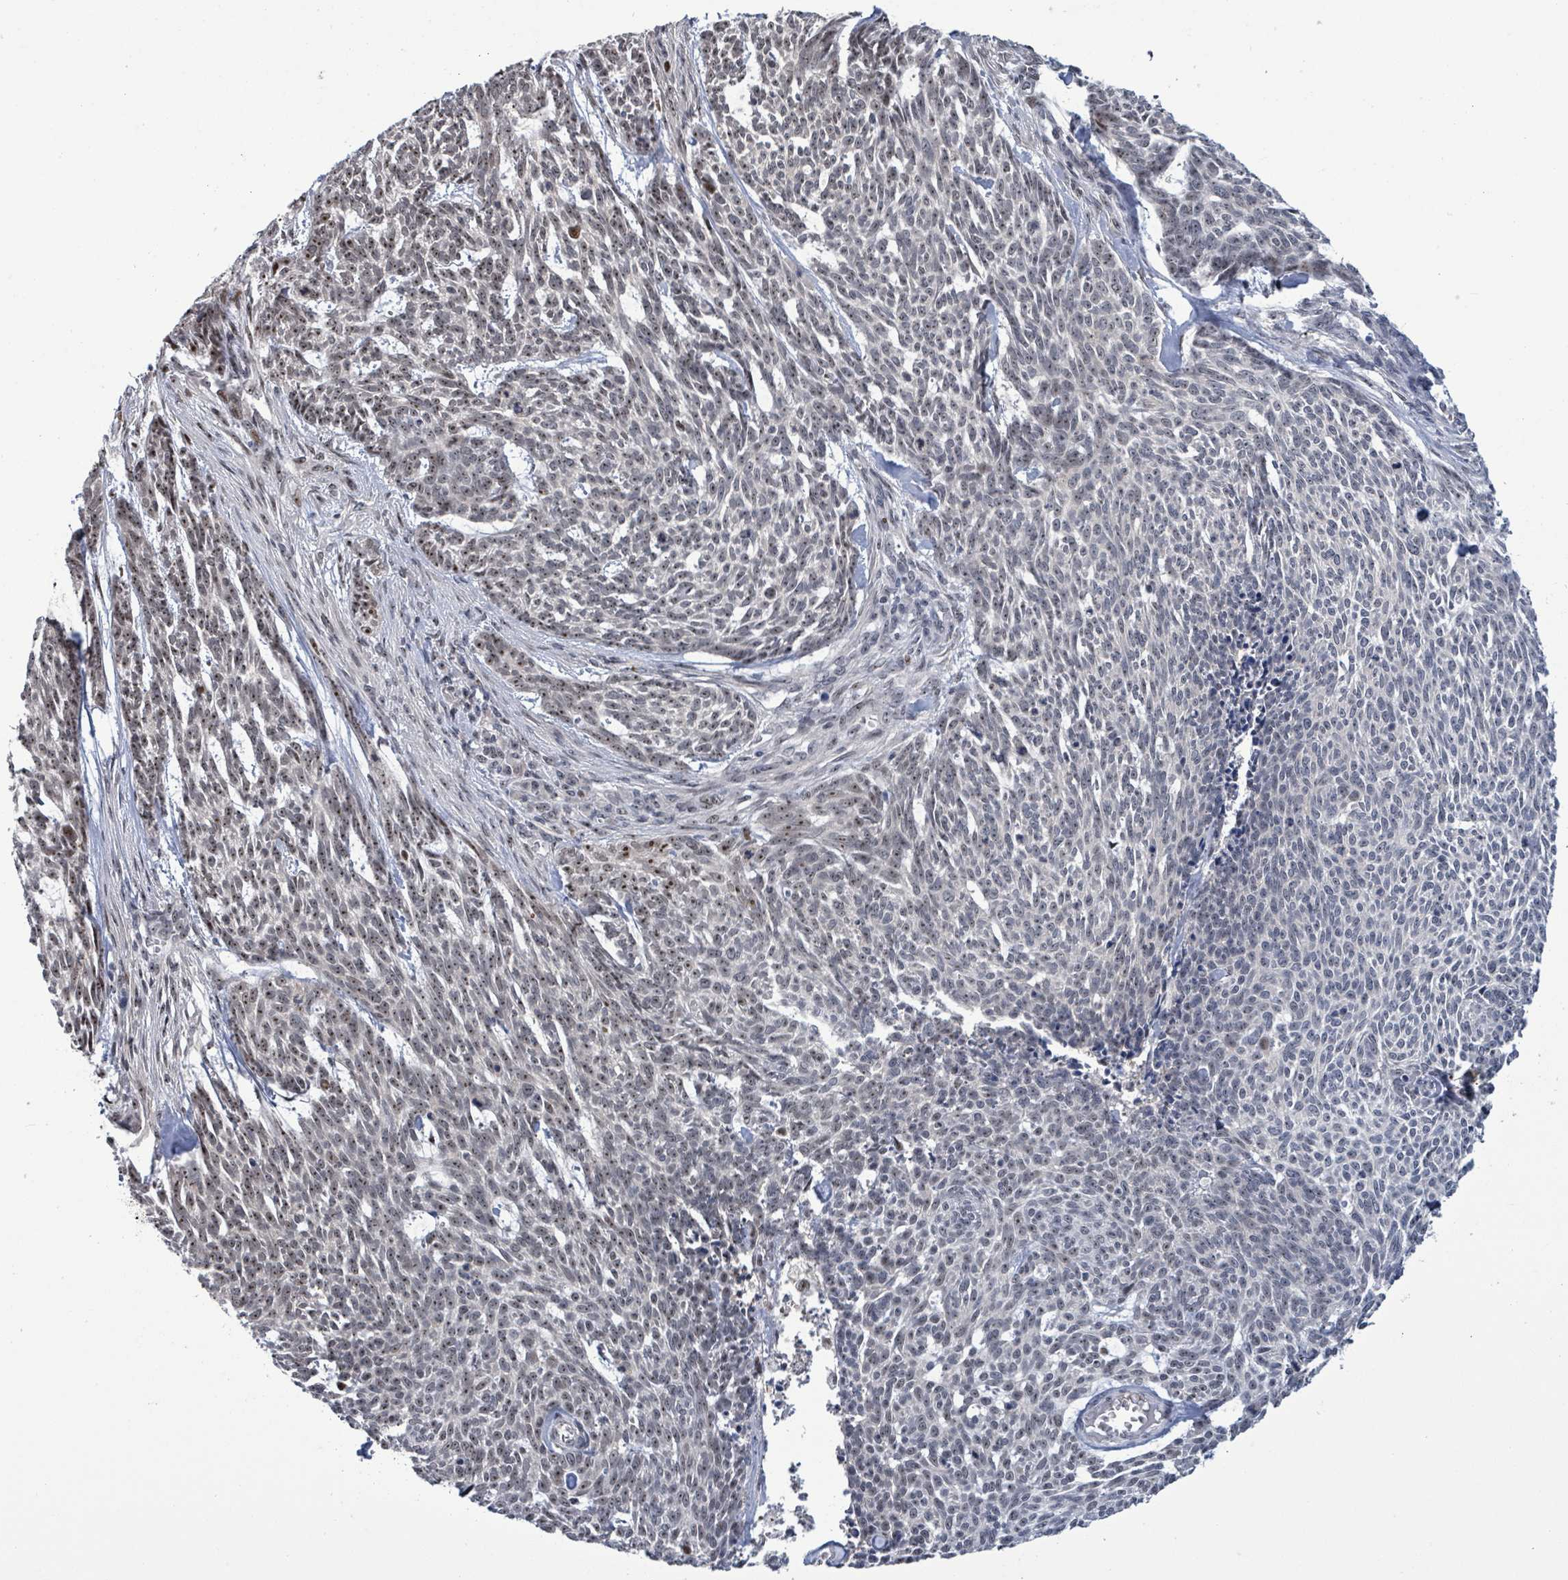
{"staining": {"intensity": "moderate", "quantity": ">75%", "location": "nuclear"}, "tissue": "skin cancer", "cell_type": "Tumor cells", "image_type": "cancer", "snomed": [{"axis": "morphology", "description": "Basal cell carcinoma"}, {"axis": "topography", "description": "Skin"}], "caption": "Immunohistochemistry of basal cell carcinoma (skin) demonstrates medium levels of moderate nuclear staining in approximately >75% of tumor cells.", "gene": "RRN3", "patient": {"sex": "female", "age": 93}}